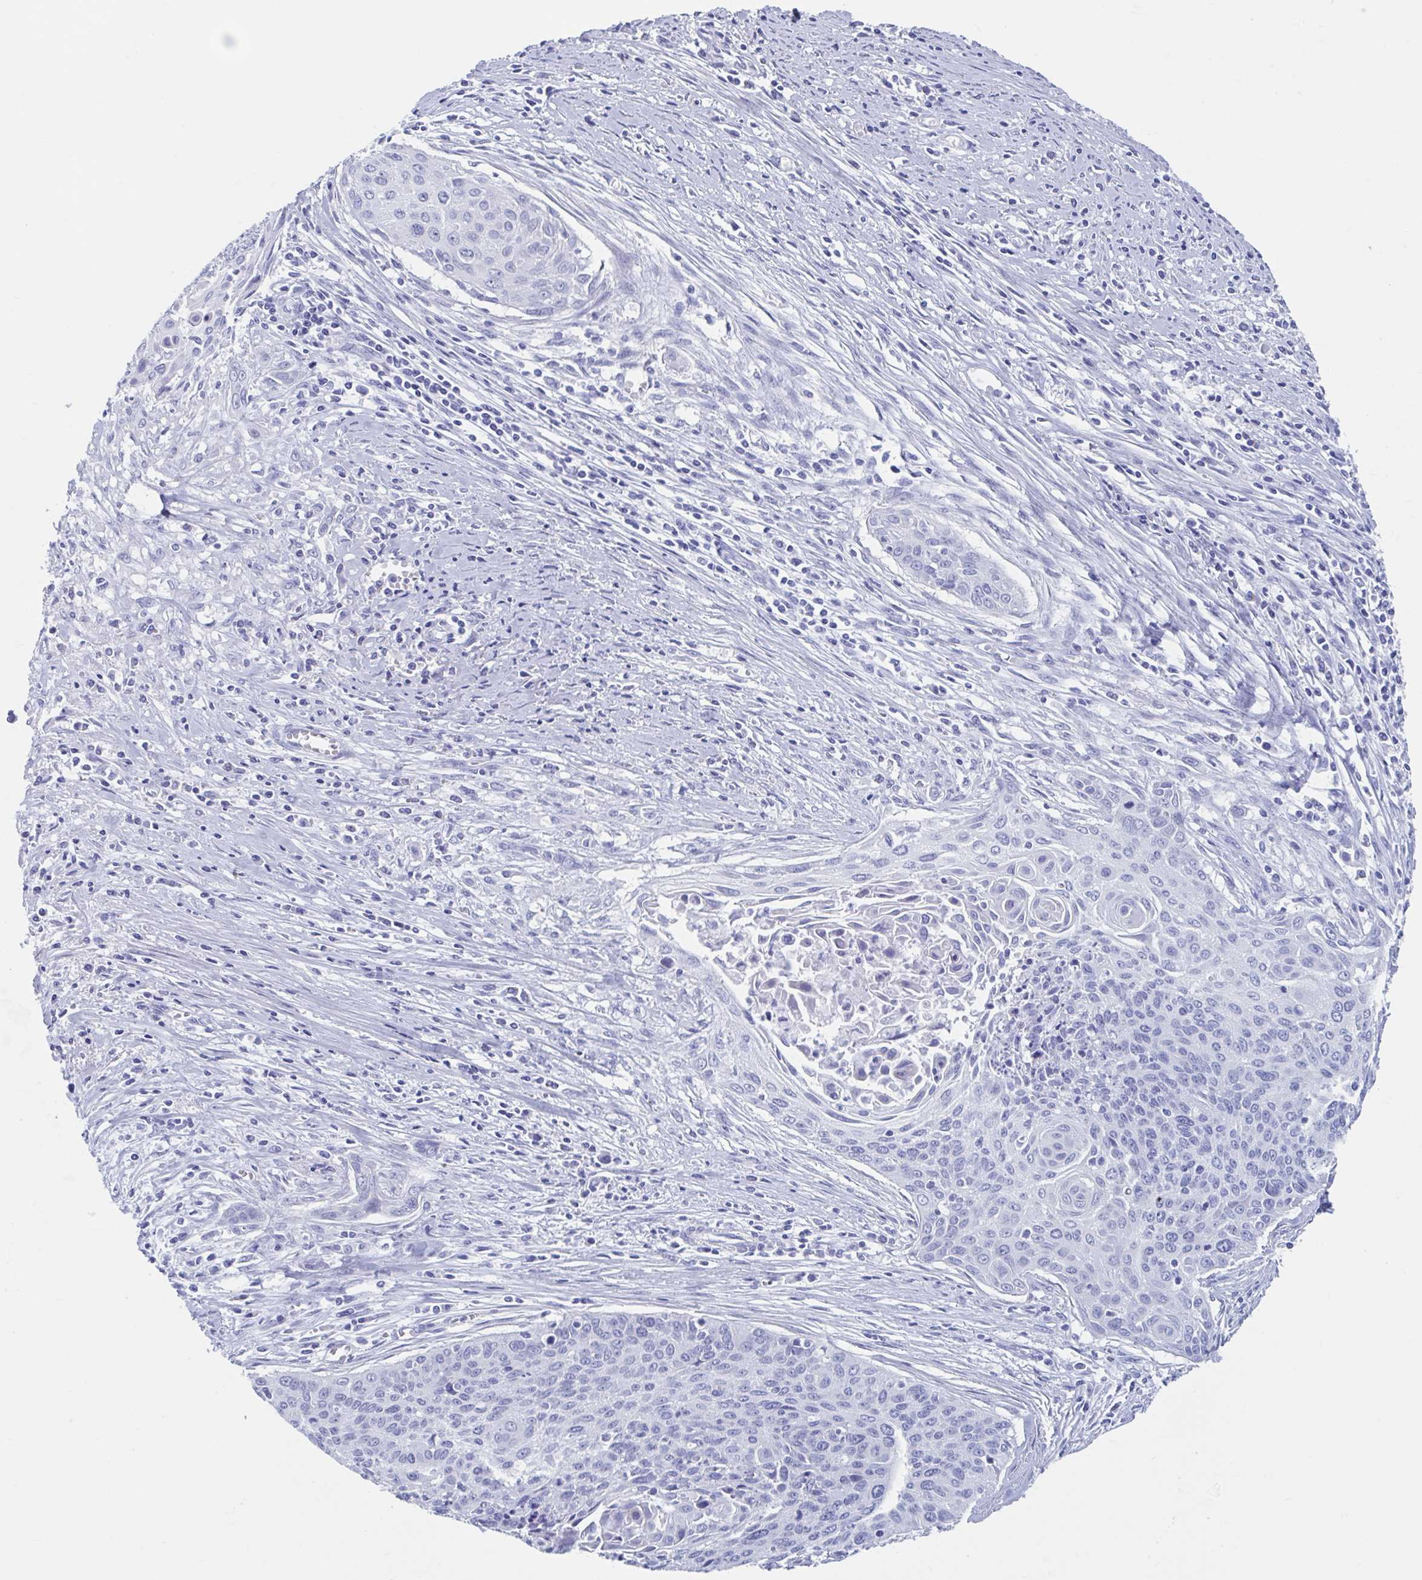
{"staining": {"intensity": "negative", "quantity": "none", "location": "none"}, "tissue": "cervical cancer", "cell_type": "Tumor cells", "image_type": "cancer", "snomed": [{"axis": "morphology", "description": "Squamous cell carcinoma, NOS"}, {"axis": "topography", "description": "Cervix"}], "caption": "Tumor cells are negative for brown protein staining in cervical cancer.", "gene": "SHCBP1L", "patient": {"sex": "female", "age": 55}}